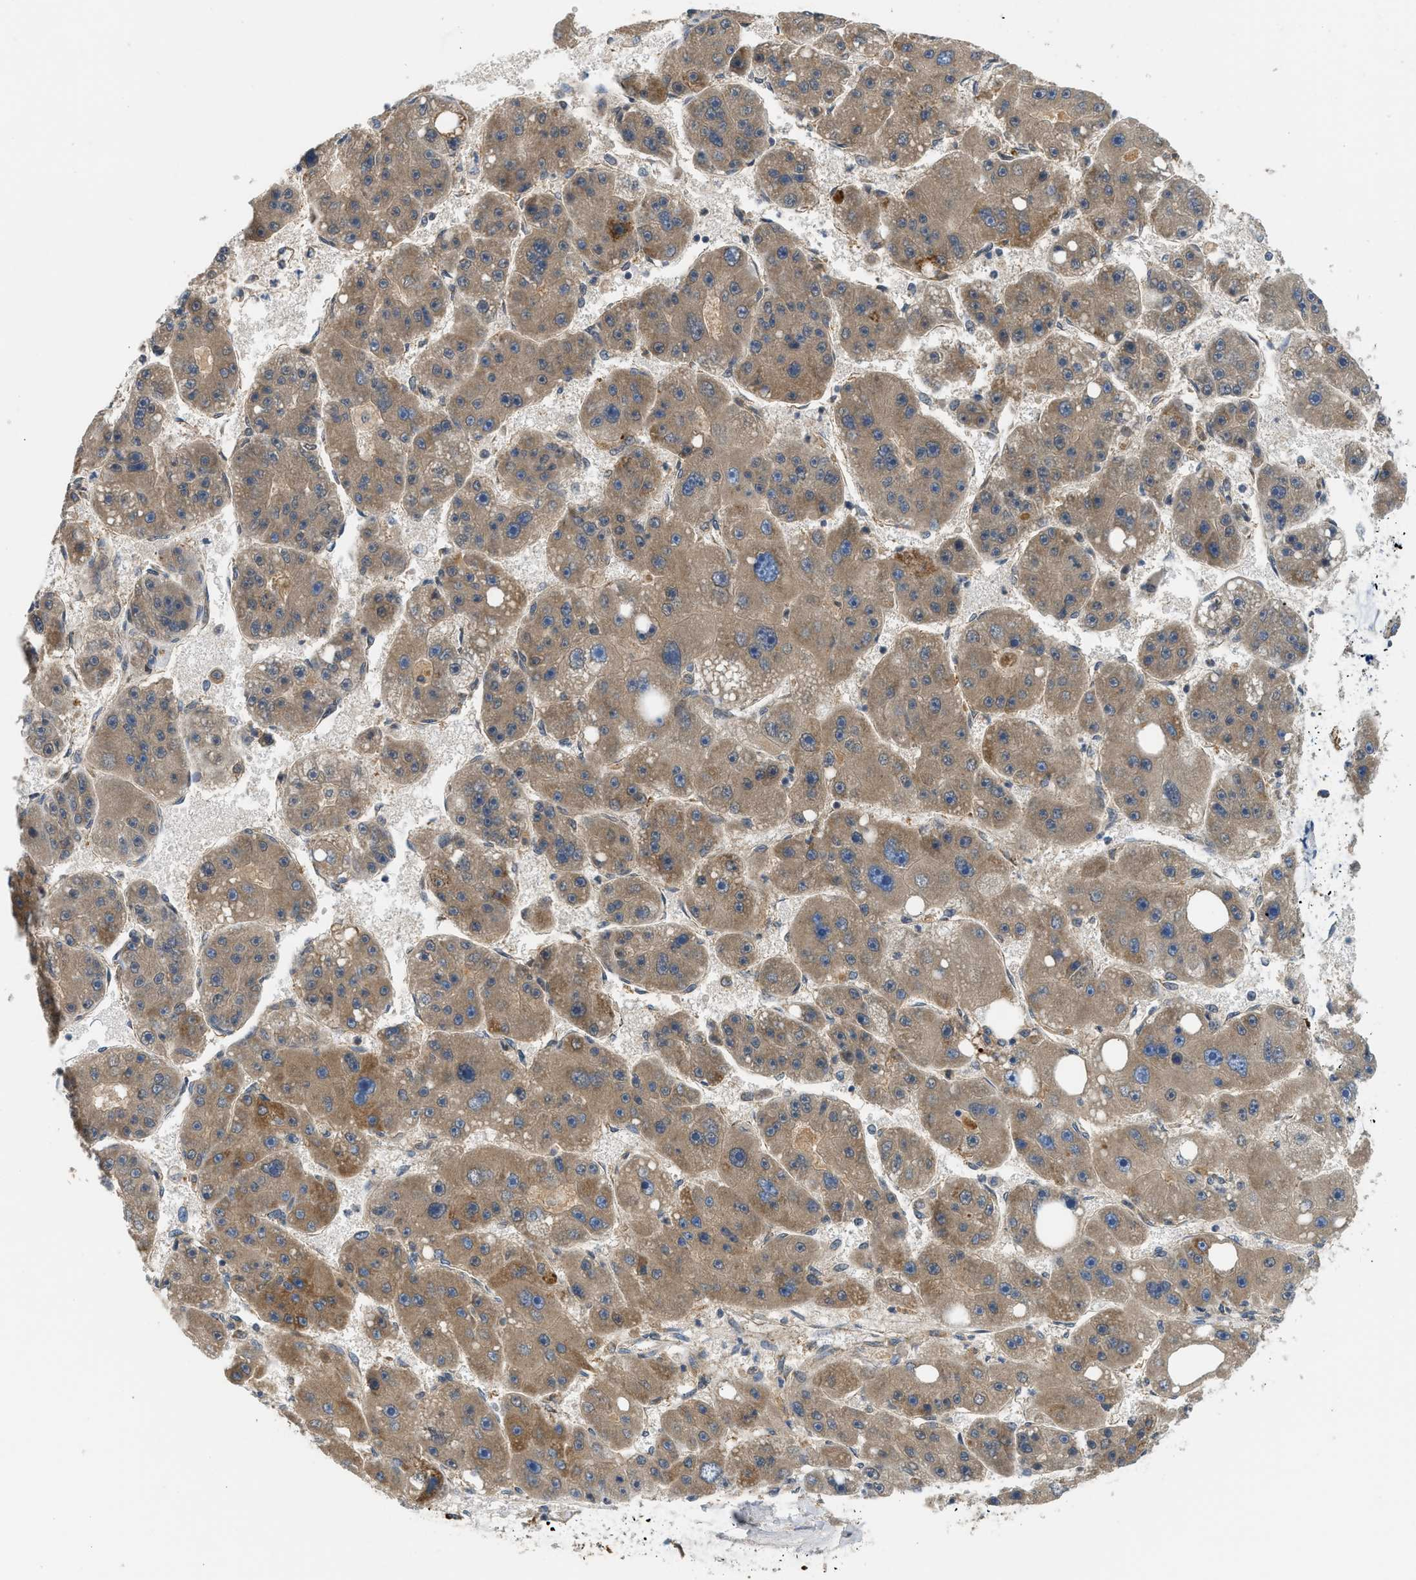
{"staining": {"intensity": "moderate", "quantity": ">75%", "location": "cytoplasmic/membranous"}, "tissue": "liver cancer", "cell_type": "Tumor cells", "image_type": "cancer", "snomed": [{"axis": "morphology", "description": "Carcinoma, Hepatocellular, NOS"}, {"axis": "topography", "description": "Liver"}], "caption": "This is a photomicrograph of IHC staining of liver hepatocellular carcinoma, which shows moderate staining in the cytoplasmic/membranous of tumor cells.", "gene": "GOT2", "patient": {"sex": "female", "age": 61}}